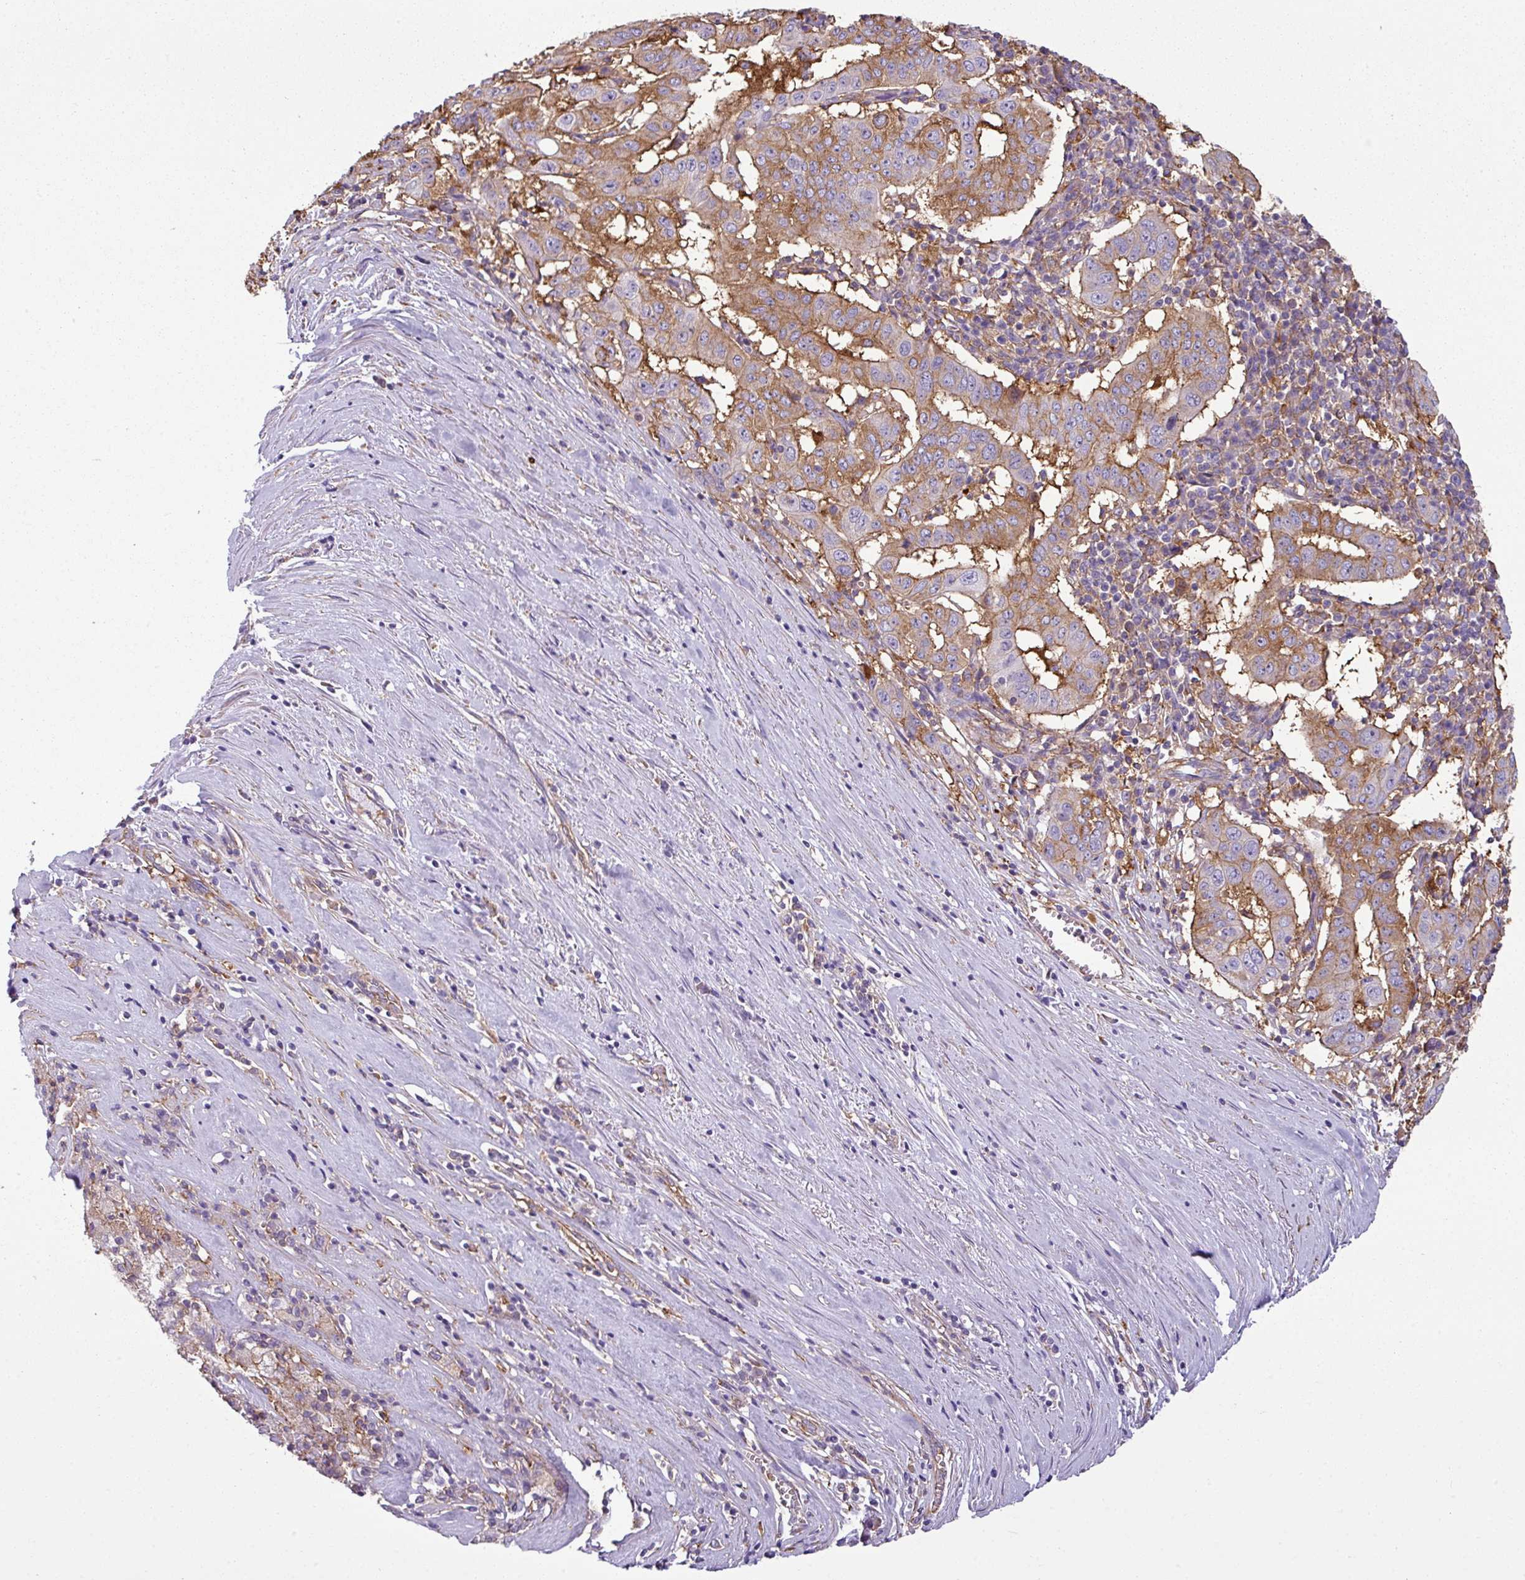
{"staining": {"intensity": "moderate", "quantity": "25%-75%", "location": "cytoplasmic/membranous"}, "tissue": "pancreatic cancer", "cell_type": "Tumor cells", "image_type": "cancer", "snomed": [{"axis": "morphology", "description": "Adenocarcinoma, NOS"}, {"axis": "topography", "description": "Pancreas"}], "caption": "The micrograph displays staining of adenocarcinoma (pancreatic), revealing moderate cytoplasmic/membranous protein expression (brown color) within tumor cells. The protein of interest is stained brown, and the nuclei are stained in blue (DAB IHC with brightfield microscopy, high magnification).", "gene": "XNDC1N", "patient": {"sex": "male", "age": 63}}